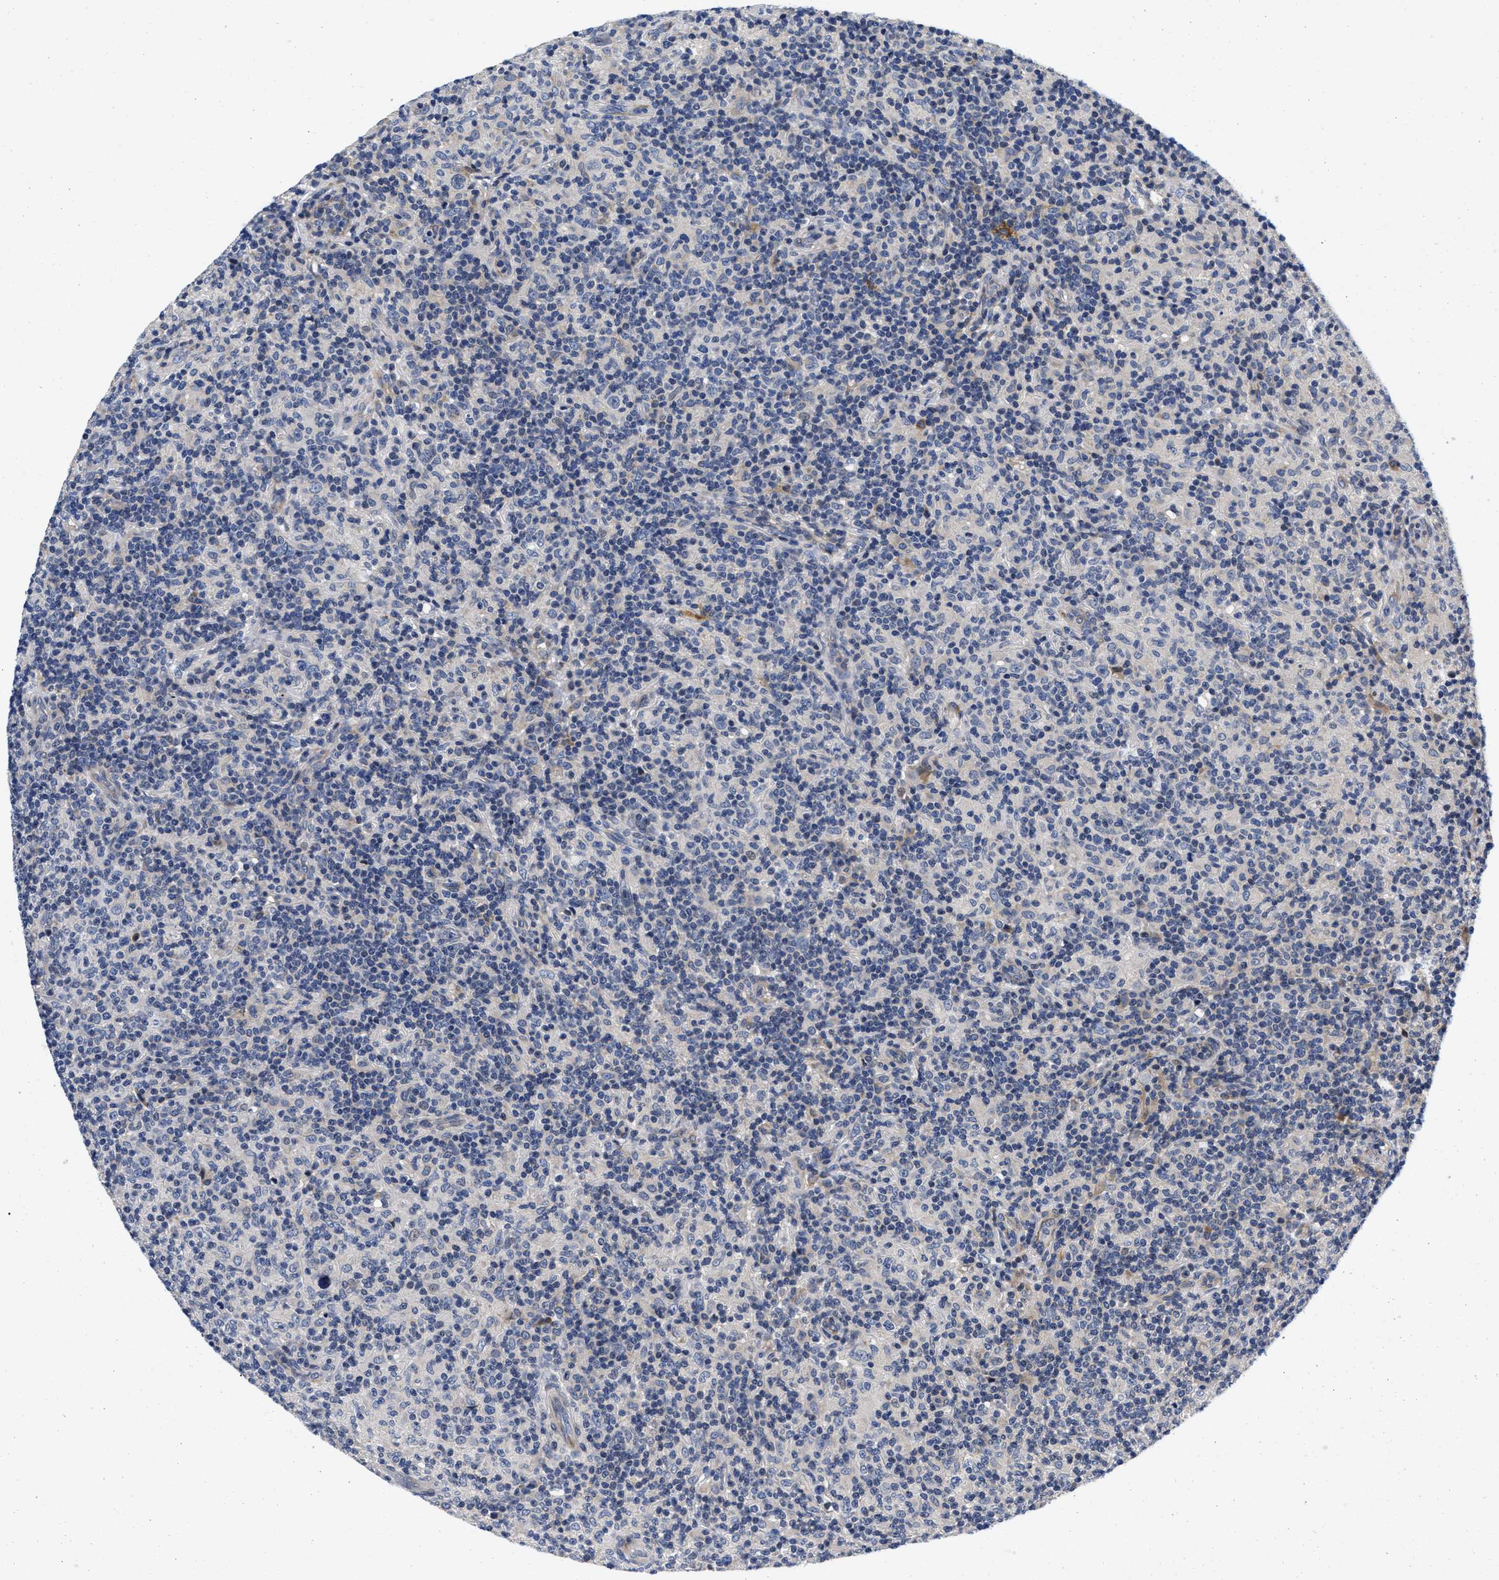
{"staining": {"intensity": "negative", "quantity": "none", "location": "none"}, "tissue": "lymphoma", "cell_type": "Tumor cells", "image_type": "cancer", "snomed": [{"axis": "morphology", "description": "Hodgkin's disease, NOS"}, {"axis": "topography", "description": "Lymph node"}], "caption": "Immunohistochemical staining of Hodgkin's disease demonstrates no significant positivity in tumor cells. (Stains: DAB immunohistochemistry with hematoxylin counter stain, Microscopy: brightfield microscopy at high magnification).", "gene": "LAD1", "patient": {"sex": "male", "age": 70}}